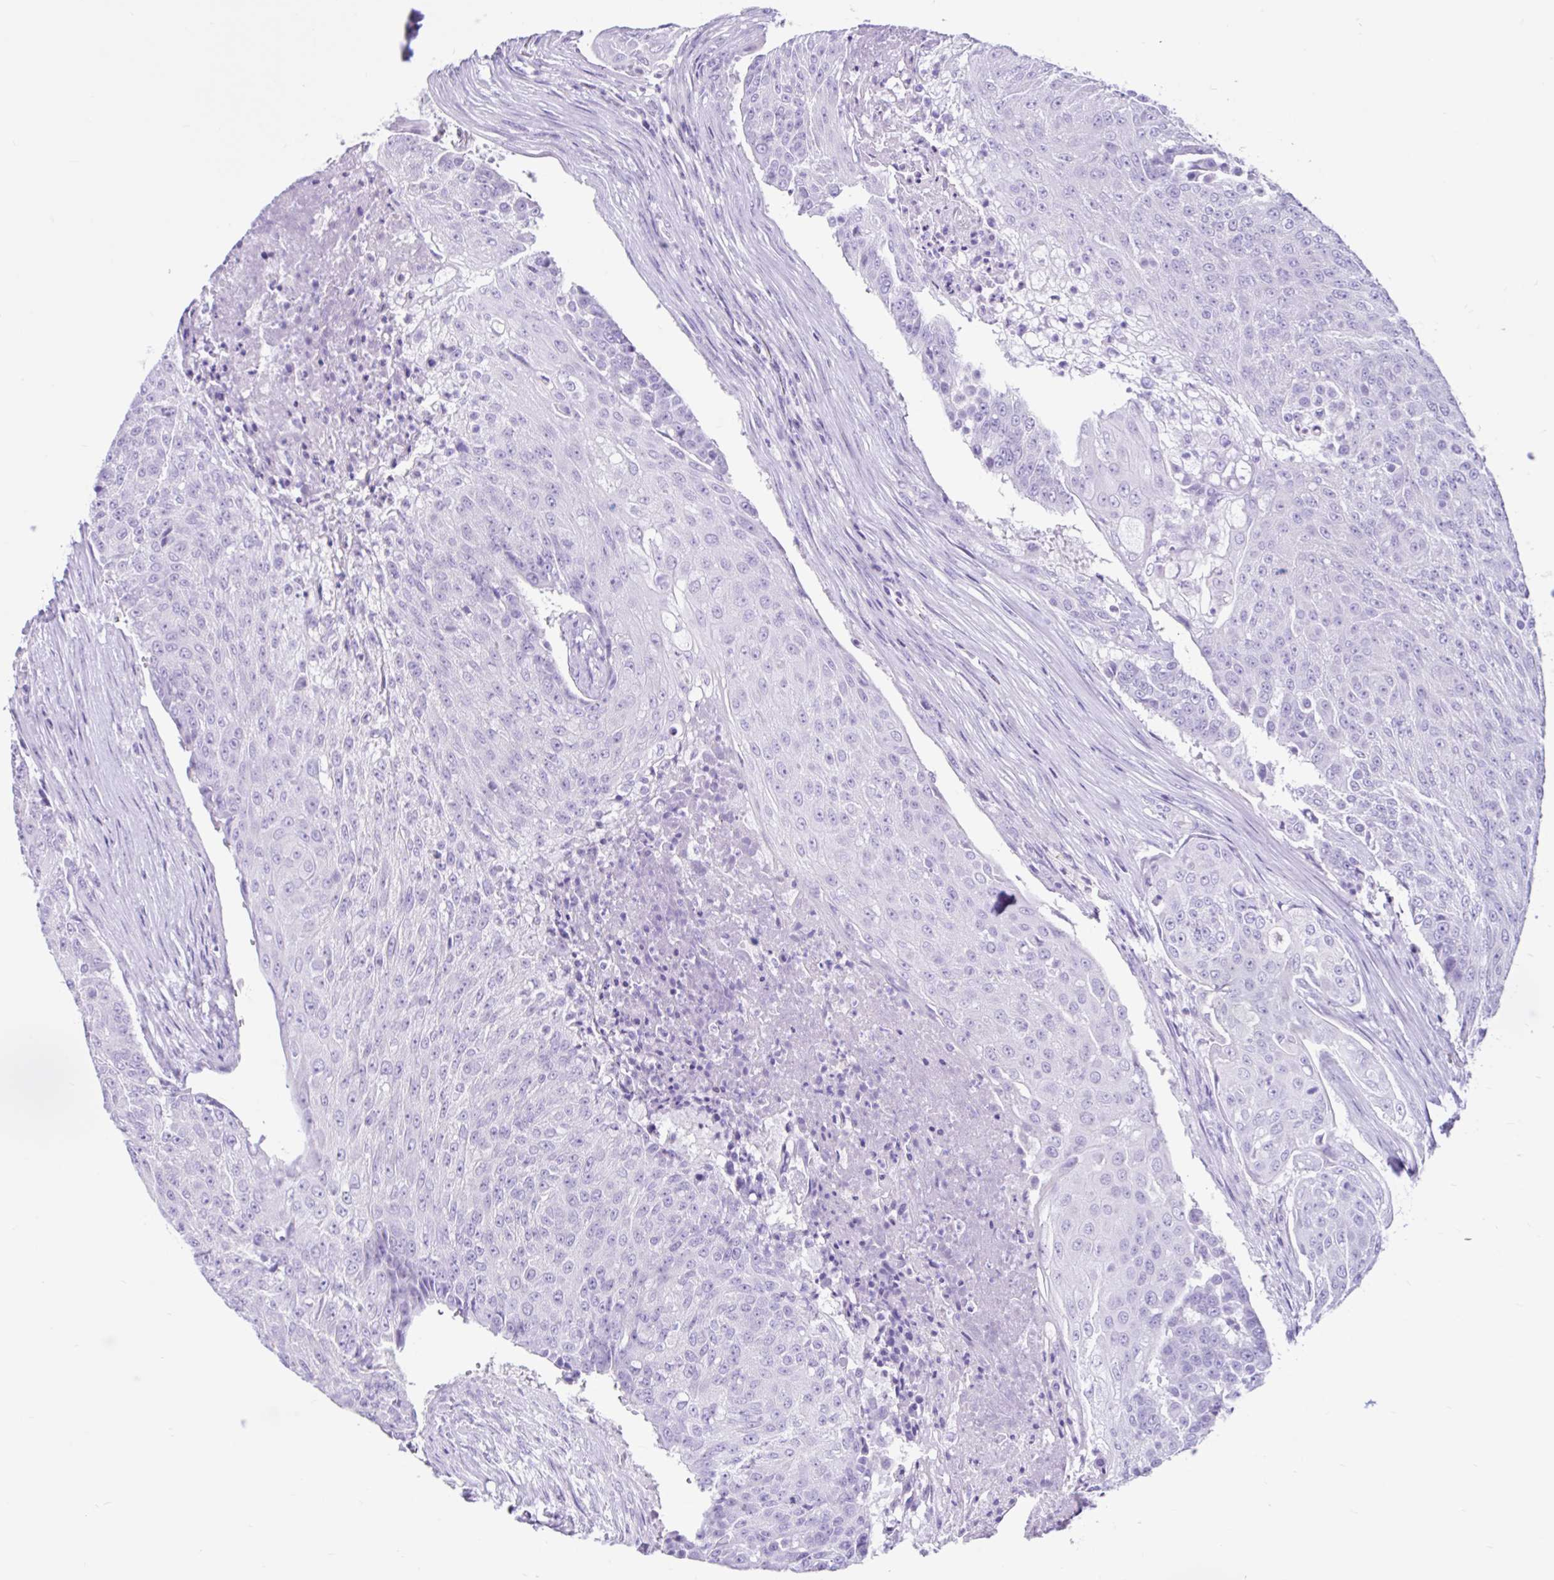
{"staining": {"intensity": "negative", "quantity": "none", "location": "none"}, "tissue": "urothelial cancer", "cell_type": "Tumor cells", "image_type": "cancer", "snomed": [{"axis": "morphology", "description": "Urothelial carcinoma, High grade"}, {"axis": "topography", "description": "Urinary bladder"}], "caption": "High power microscopy micrograph of an IHC micrograph of urothelial carcinoma (high-grade), revealing no significant staining in tumor cells.", "gene": "CYP19A1", "patient": {"sex": "female", "age": 63}}